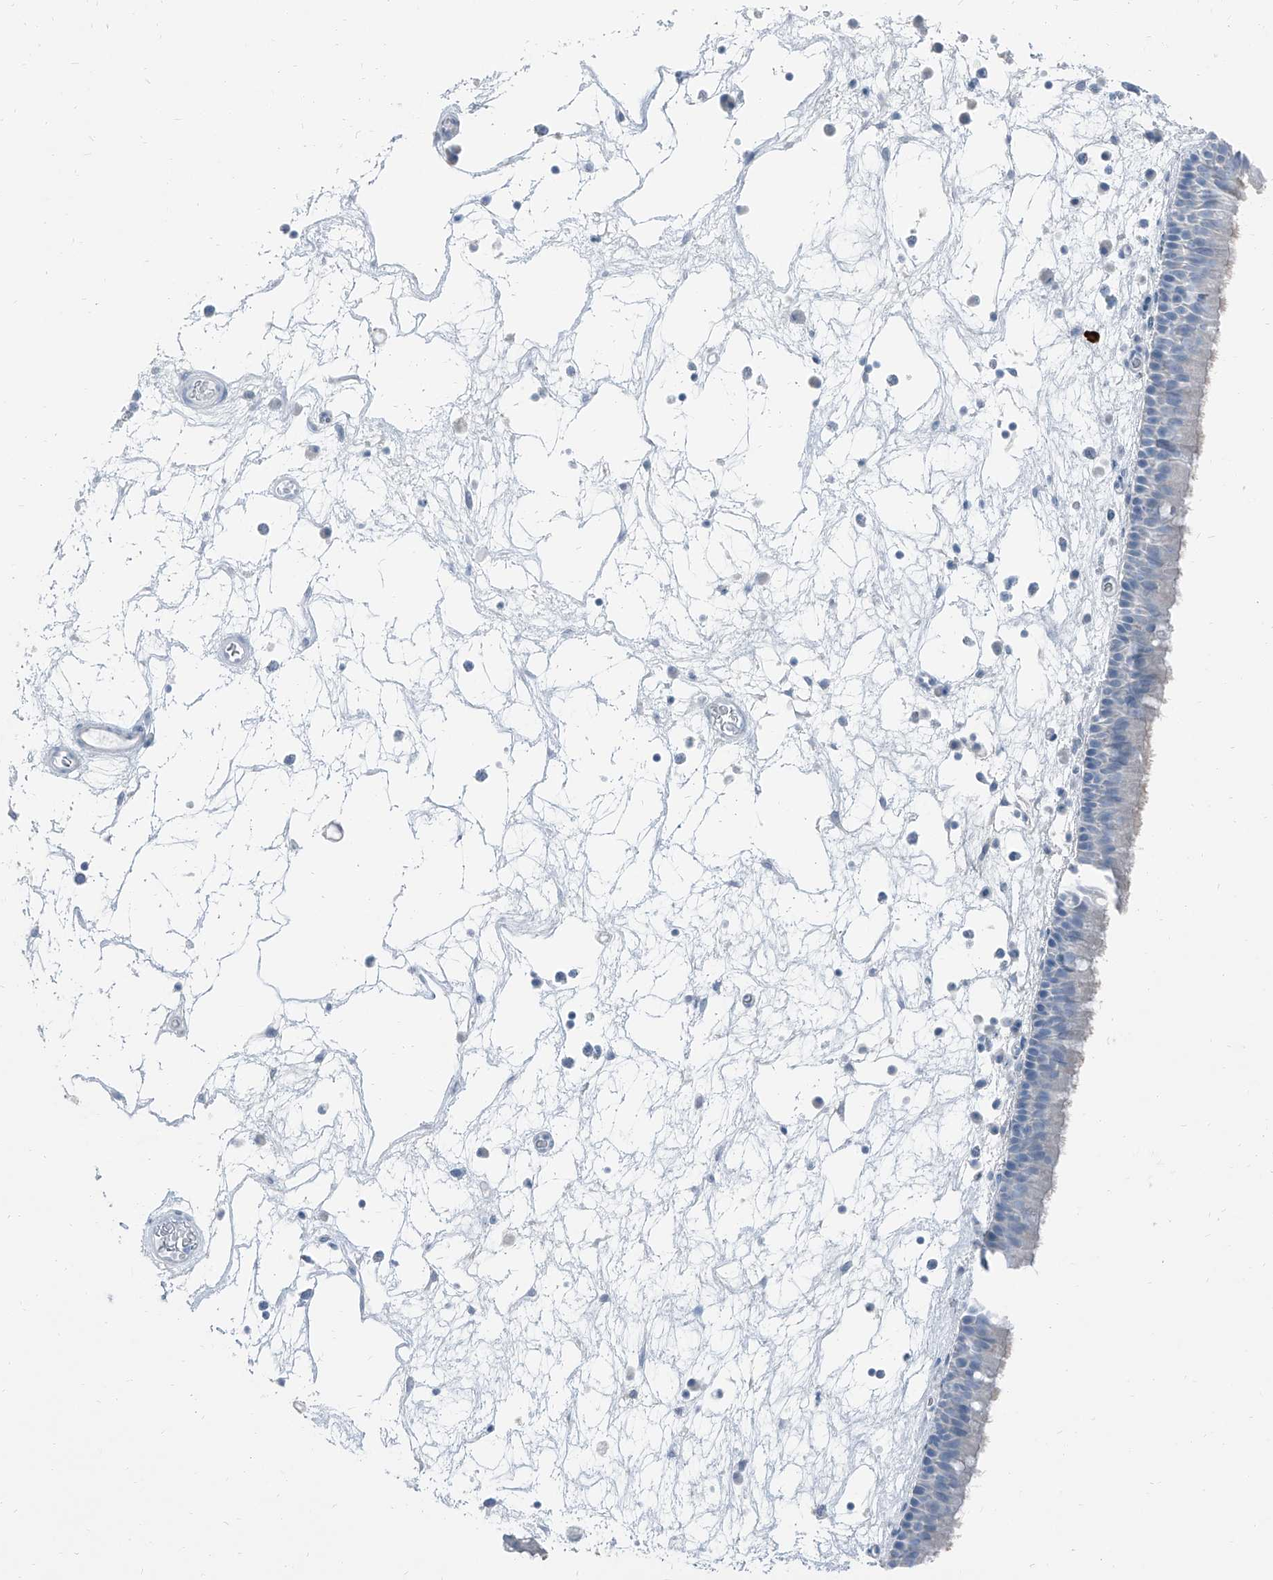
{"staining": {"intensity": "negative", "quantity": "none", "location": "none"}, "tissue": "nasopharynx", "cell_type": "Respiratory epithelial cells", "image_type": "normal", "snomed": [{"axis": "morphology", "description": "Normal tissue, NOS"}, {"axis": "morphology", "description": "Inflammation, NOS"}, {"axis": "morphology", "description": "Malignant melanoma, Metastatic site"}, {"axis": "topography", "description": "Nasopharynx"}], "caption": "The micrograph exhibits no staining of respiratory epithelial cells in normal nasopharynx. The staining is performed using DAB (3,3'-diaminobenzidine) brown chromogen with nuclei counter-stained in using hematoxylin.", "gene": "RGN", "patient": {"sex": "male", "age": 70}}